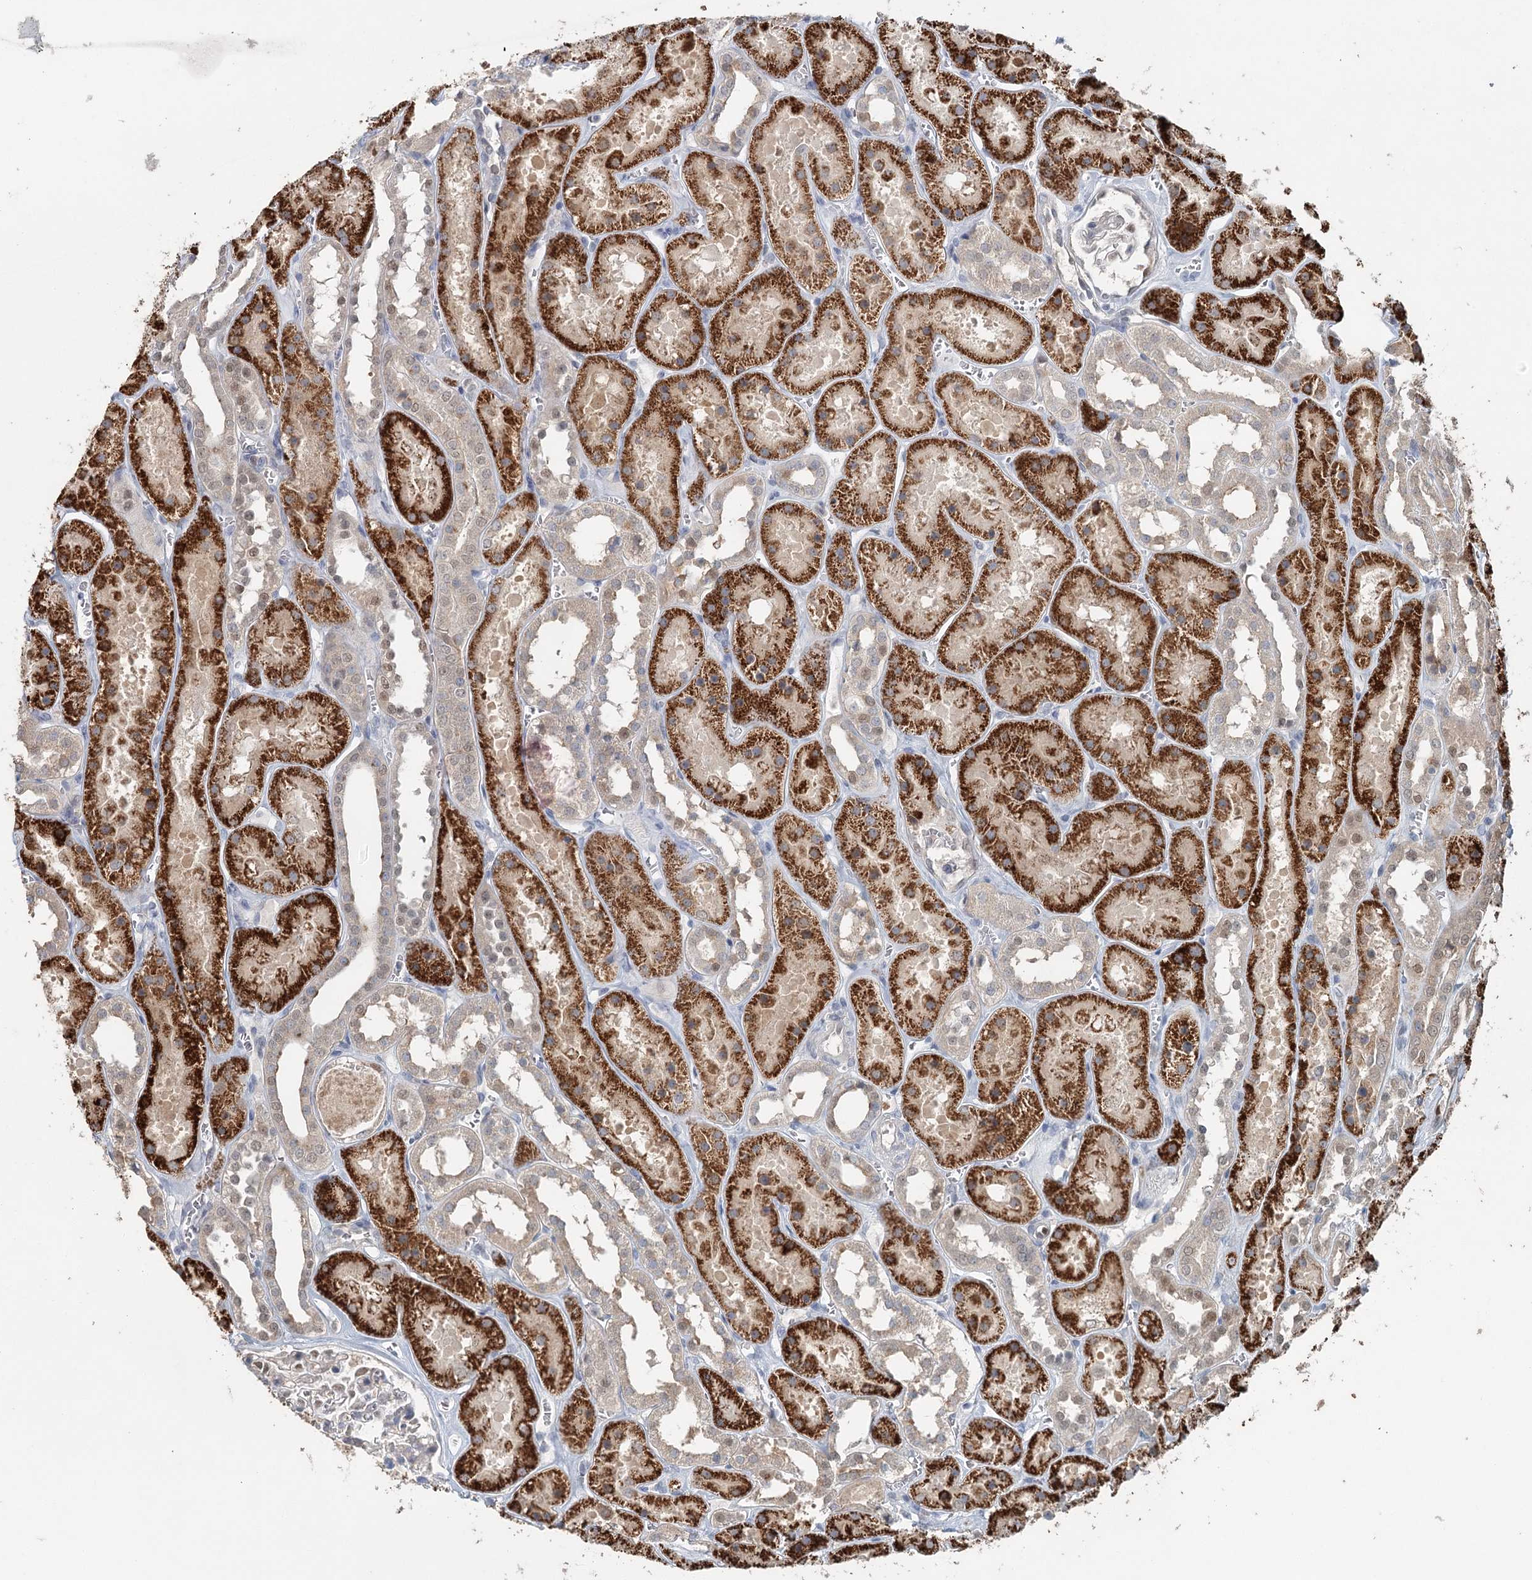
{"staining": {"intensity": "strong", "quantity": "<25%", "location": "nuclear"}, "tissue": "kidney", "cell_type": "Cells in glomeruli", "image_type": "normal", "snomed": [{"axis": "morphology", "description": "Normal tissue, NOS"}, {"axis": "topography", "description": "Kidney"}], "caption": "DAB immunohistochemical staining of normal human kidney exhibits strong nuclear protein expression in about <25% of cells in glomeruli. Ihc stains the protein of interest in brown and the nuclei are stained blue.", "gene": "ADK", "patient": {"sex": "female", "age": 41}}